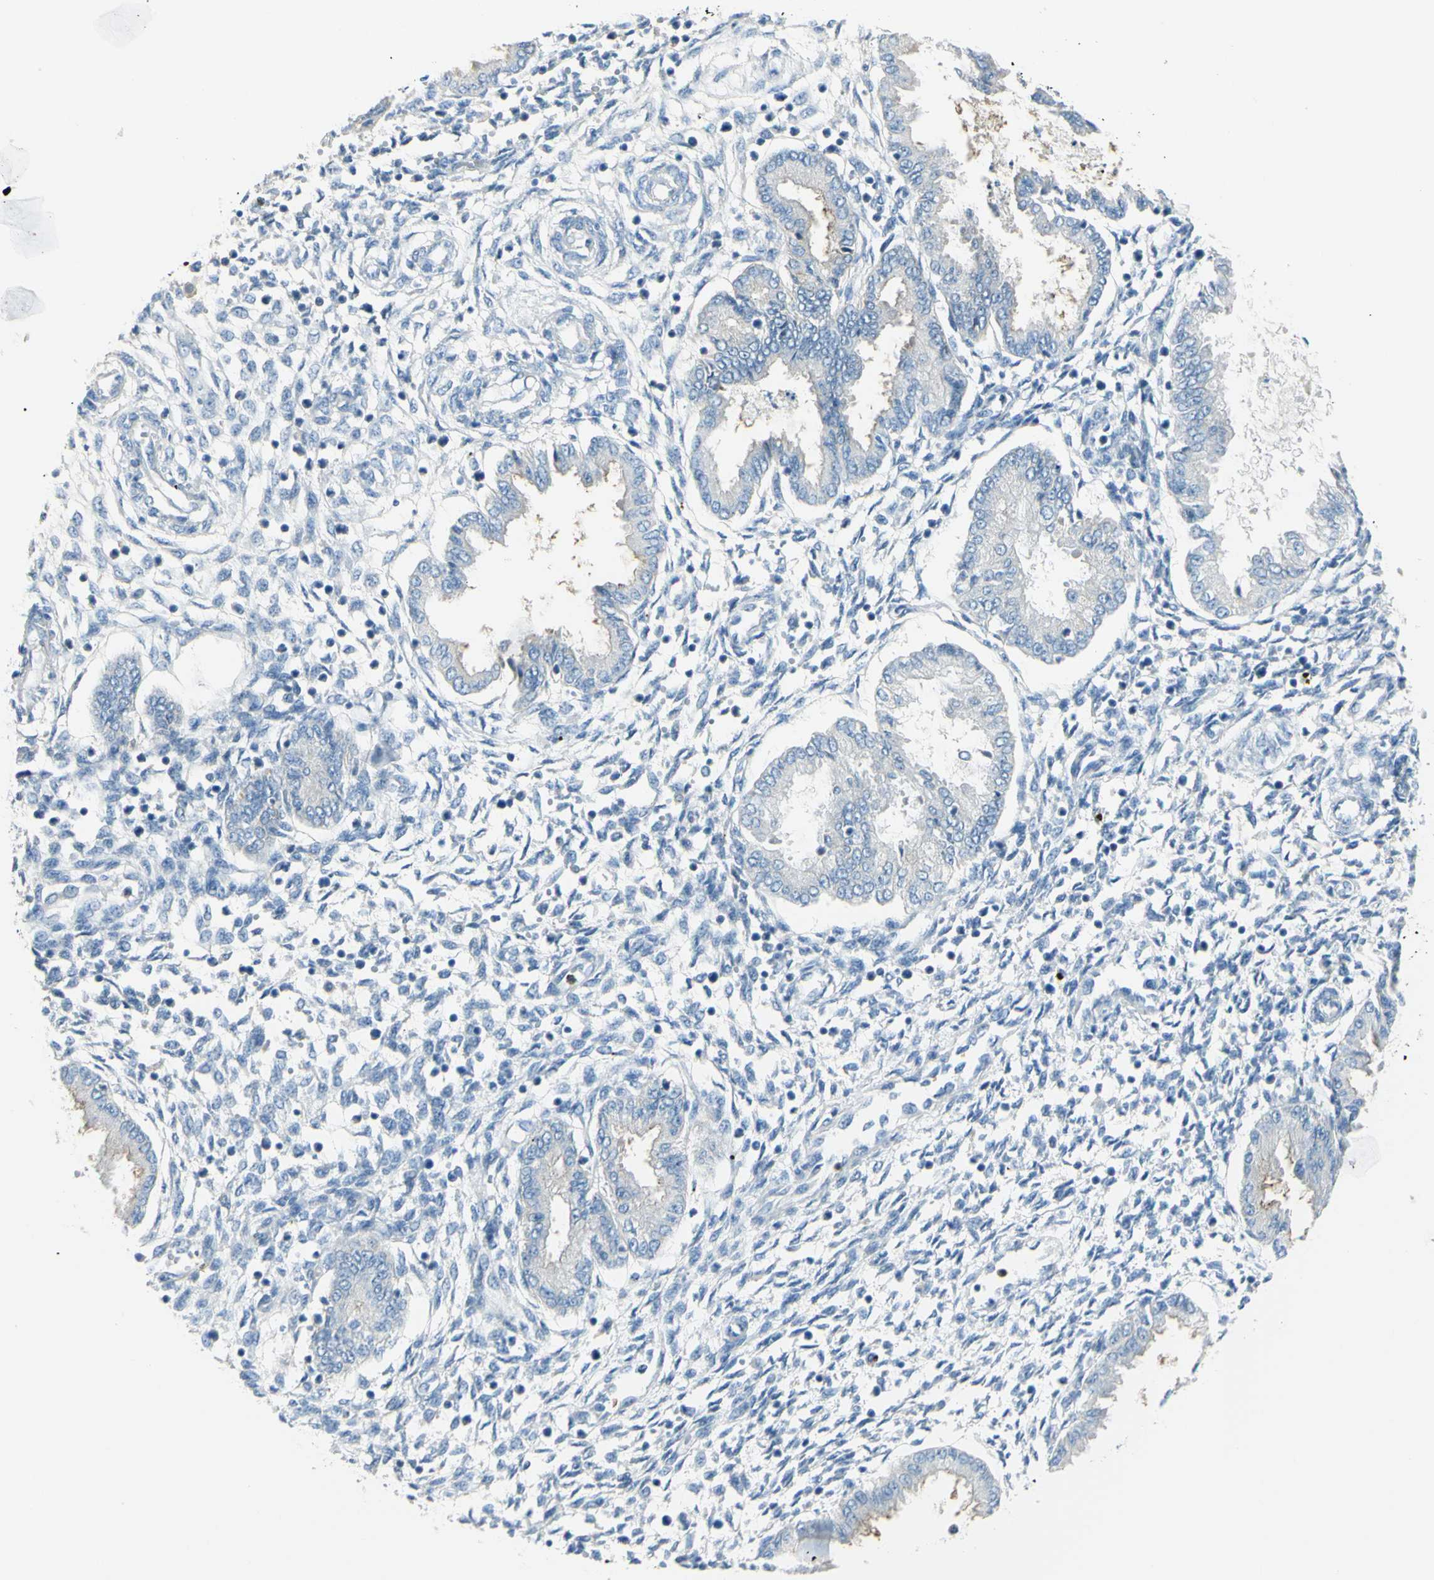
{"staining": {"intensity": "negative", "quantity": "none", "location": "none"}, "tissue": "endometrium", "cell_type": "Cells in endometrial stroma", "image_type": "normal", "snomed": [{"axis": "morphology", "description": "Normal tissue, NOS"}, {"axis": "topography", "description": "Endometrium"}], "caption": "The micrograph demonstrates no staining of cells in endometrial stroma in benign endometrium.", "gene": "ZNF557", "patient": {"sex": "female", "age": 33}}